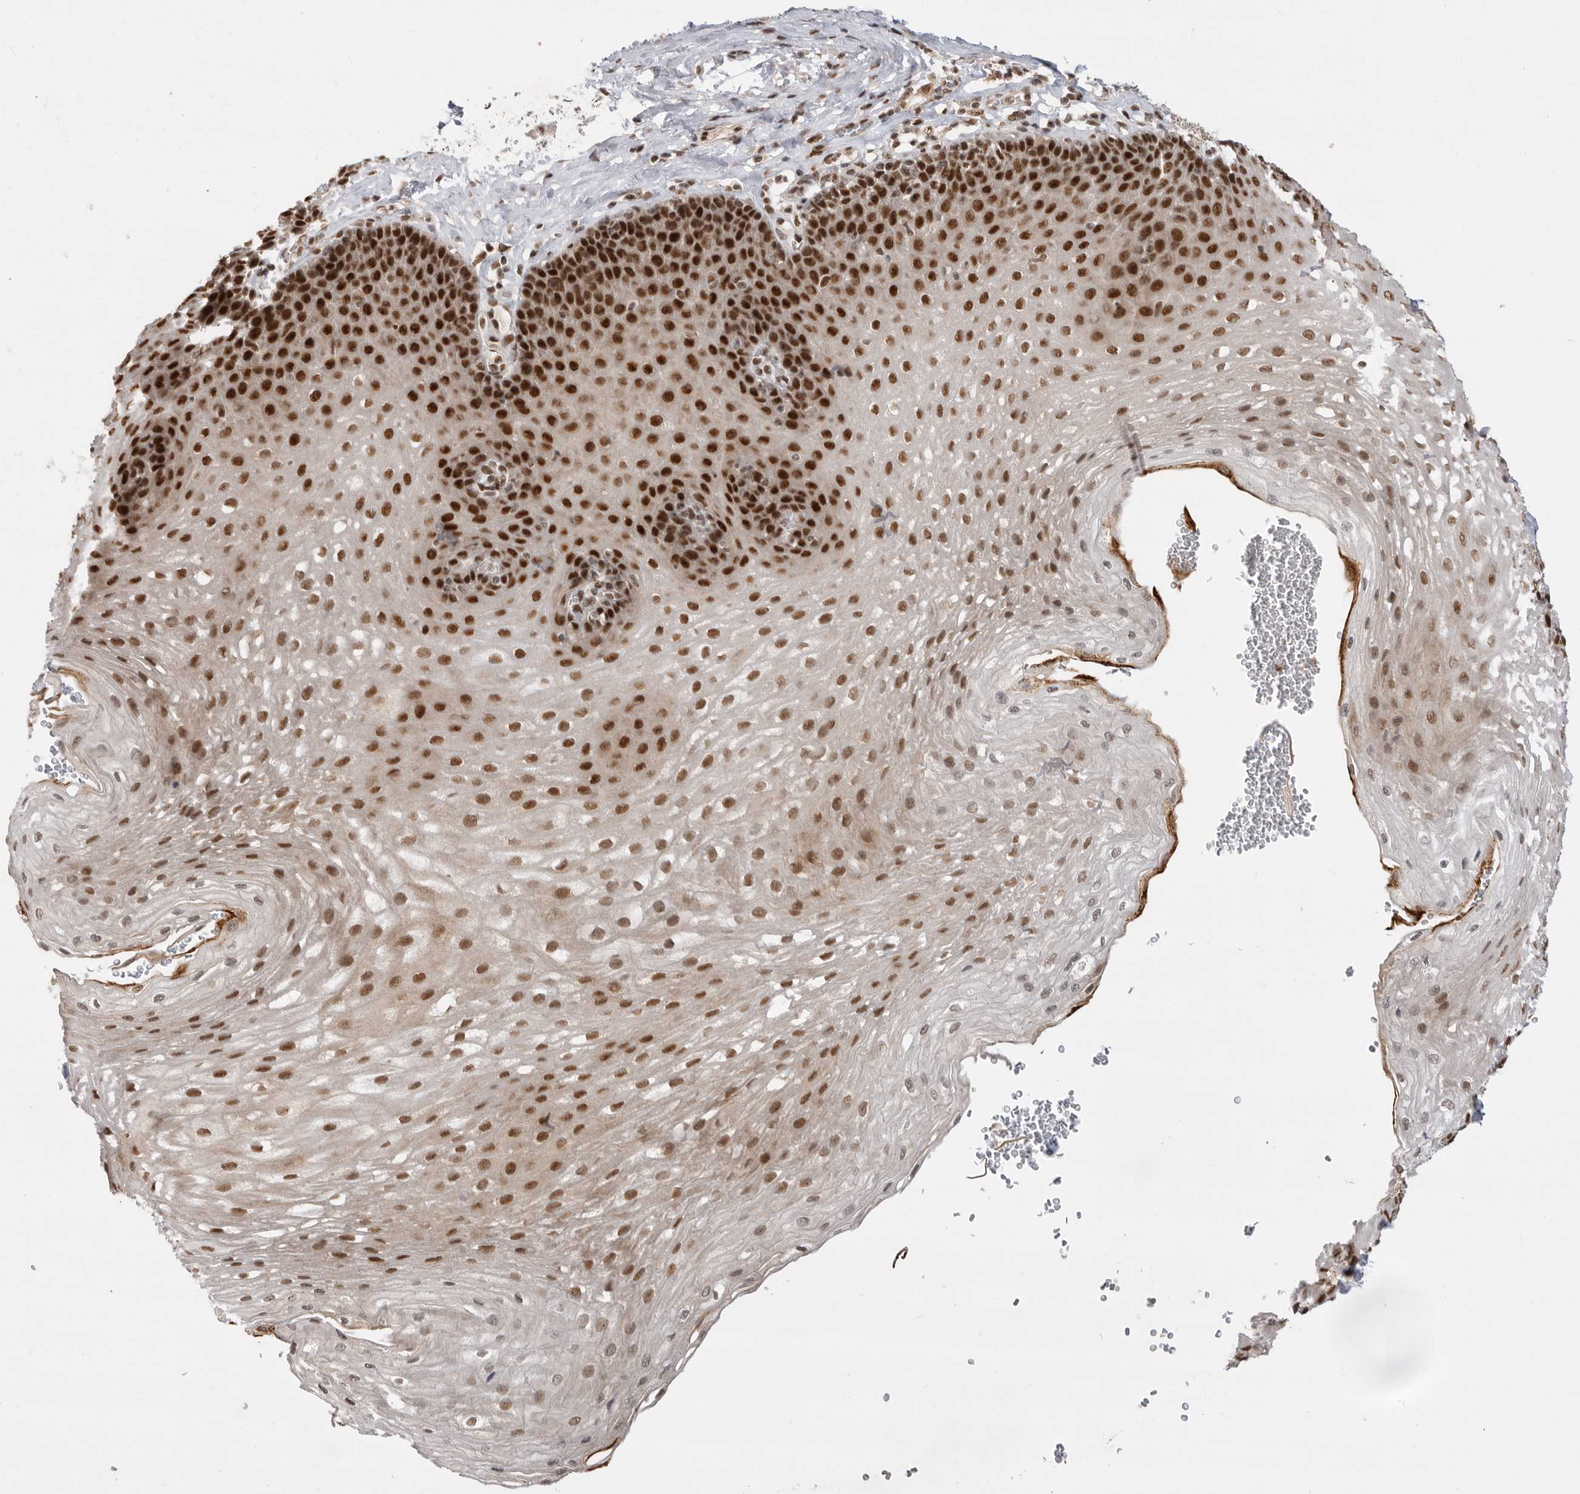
{"staining": {"intensity": "strong", "quantity": ">75%", "location": "nuclear"}, "tissue": "esophagus", "cell_type": "Squamous epithelial cells", "image_type": "normal", "snomed": [{"axis": "morphology", "description": "Normal tissue, NOS"}, {"axis": "topography", "description": "Esophagus"}], "caption": "A high amount of strong nuclear expression is appreciated in approximately >75% of squamous epithelial cells in unremarkable esophagus. Nuclei are stained in blue.", "gene": "ZNF830", "patient": {"sex": "female", "age": 66}}